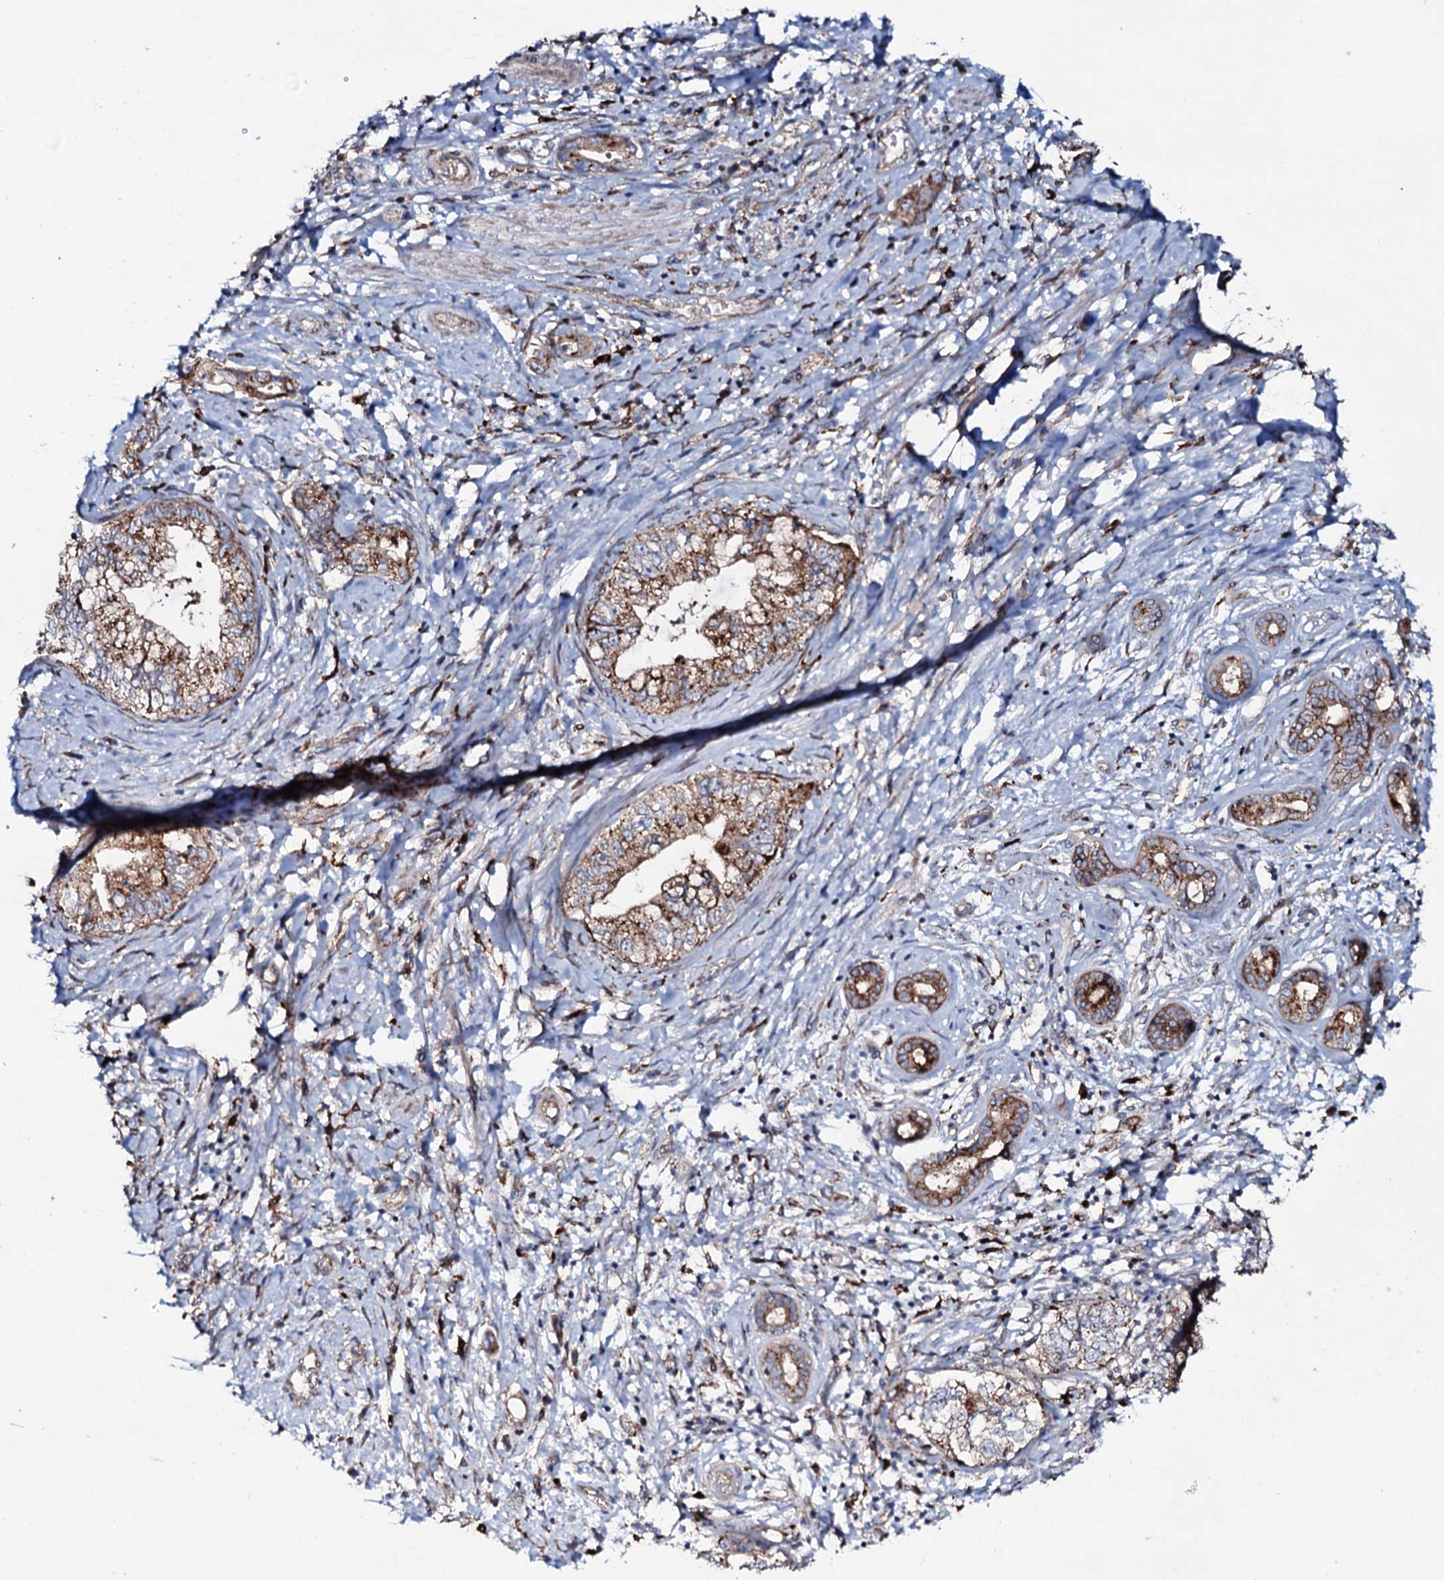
{"staining": {"intensity": "moderate", "quantity": ">75%", "location": "cytoplasmic/membranous"}, "tissue": "pancreatic cancer", "cell_type": "Tumor cells", "image_type": "cancer", "snomed": [{"axis": "morphology", "description": "Adenocarcinoma, NOS"}, {"axis": "topography", "description": "Pancreas"}], "caption": "Tumor cells display moderate cytoplasmic/membranous staining in about >75% of cells in pancreatic adenocarcinoma. The protein is shown in brown color, while the nuclei are stained blue.", "gene": "P2RX4", "patient": {"sex": "female", "age": 73}}